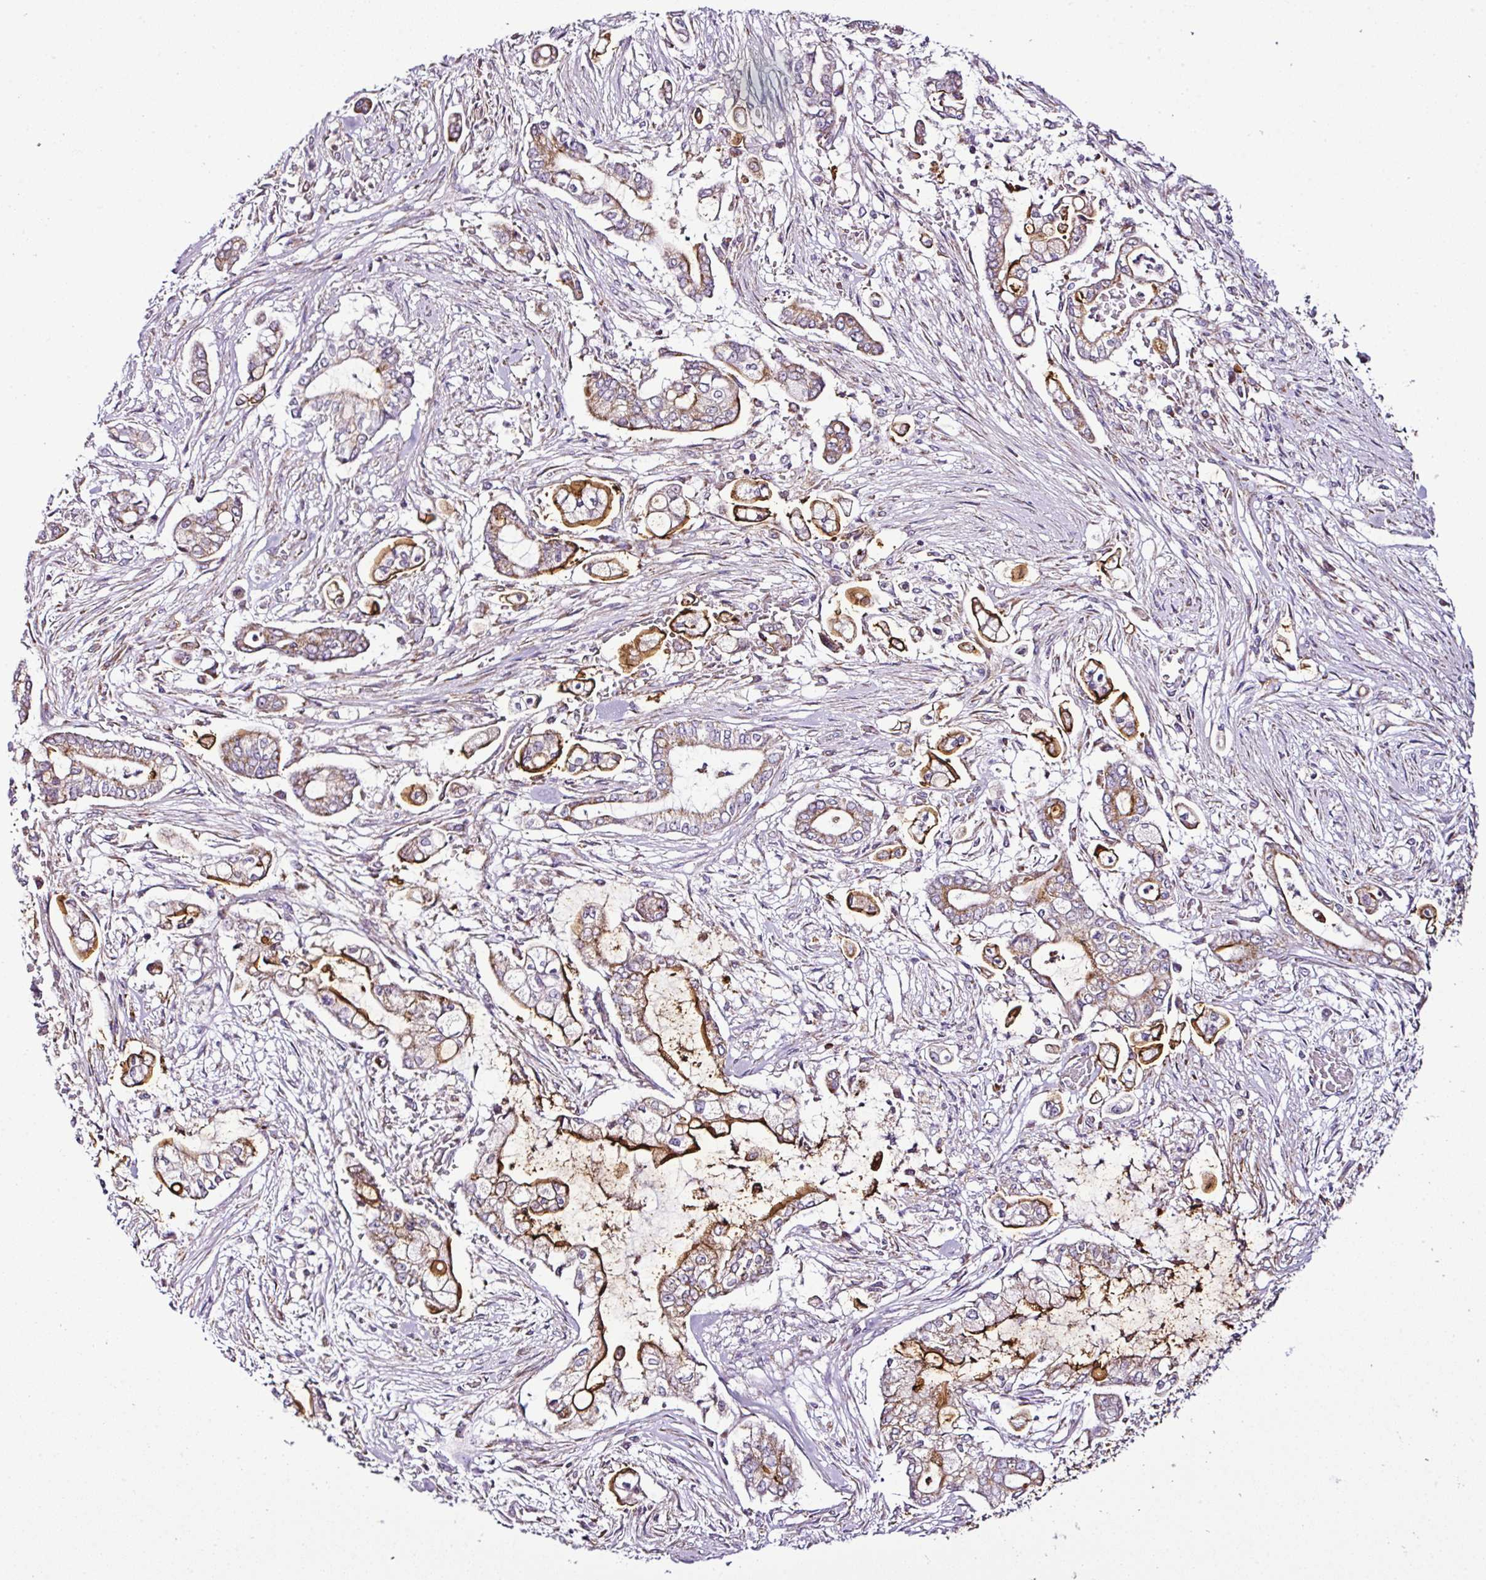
{"staining": {"intensity": "strong", "quantity": "25%-75%", "location": "cytoplasmic/membranous"}, "tissue": "pancreatic cancer", "cell_type": "Tumor cells", "image_type": "cancer", "snomed": [{"axis": "morphology", "description": "Adenocarcinoma, NOS"}, {"axis": "topography", "description": "Pancreas"}], "caption": "Adenocarcinoma (pancreatic) stained with a protein marker displays strong staining in tumor cells.", "gene": "DPAGT1", "patient": {"sex": "female", "age": 69}}